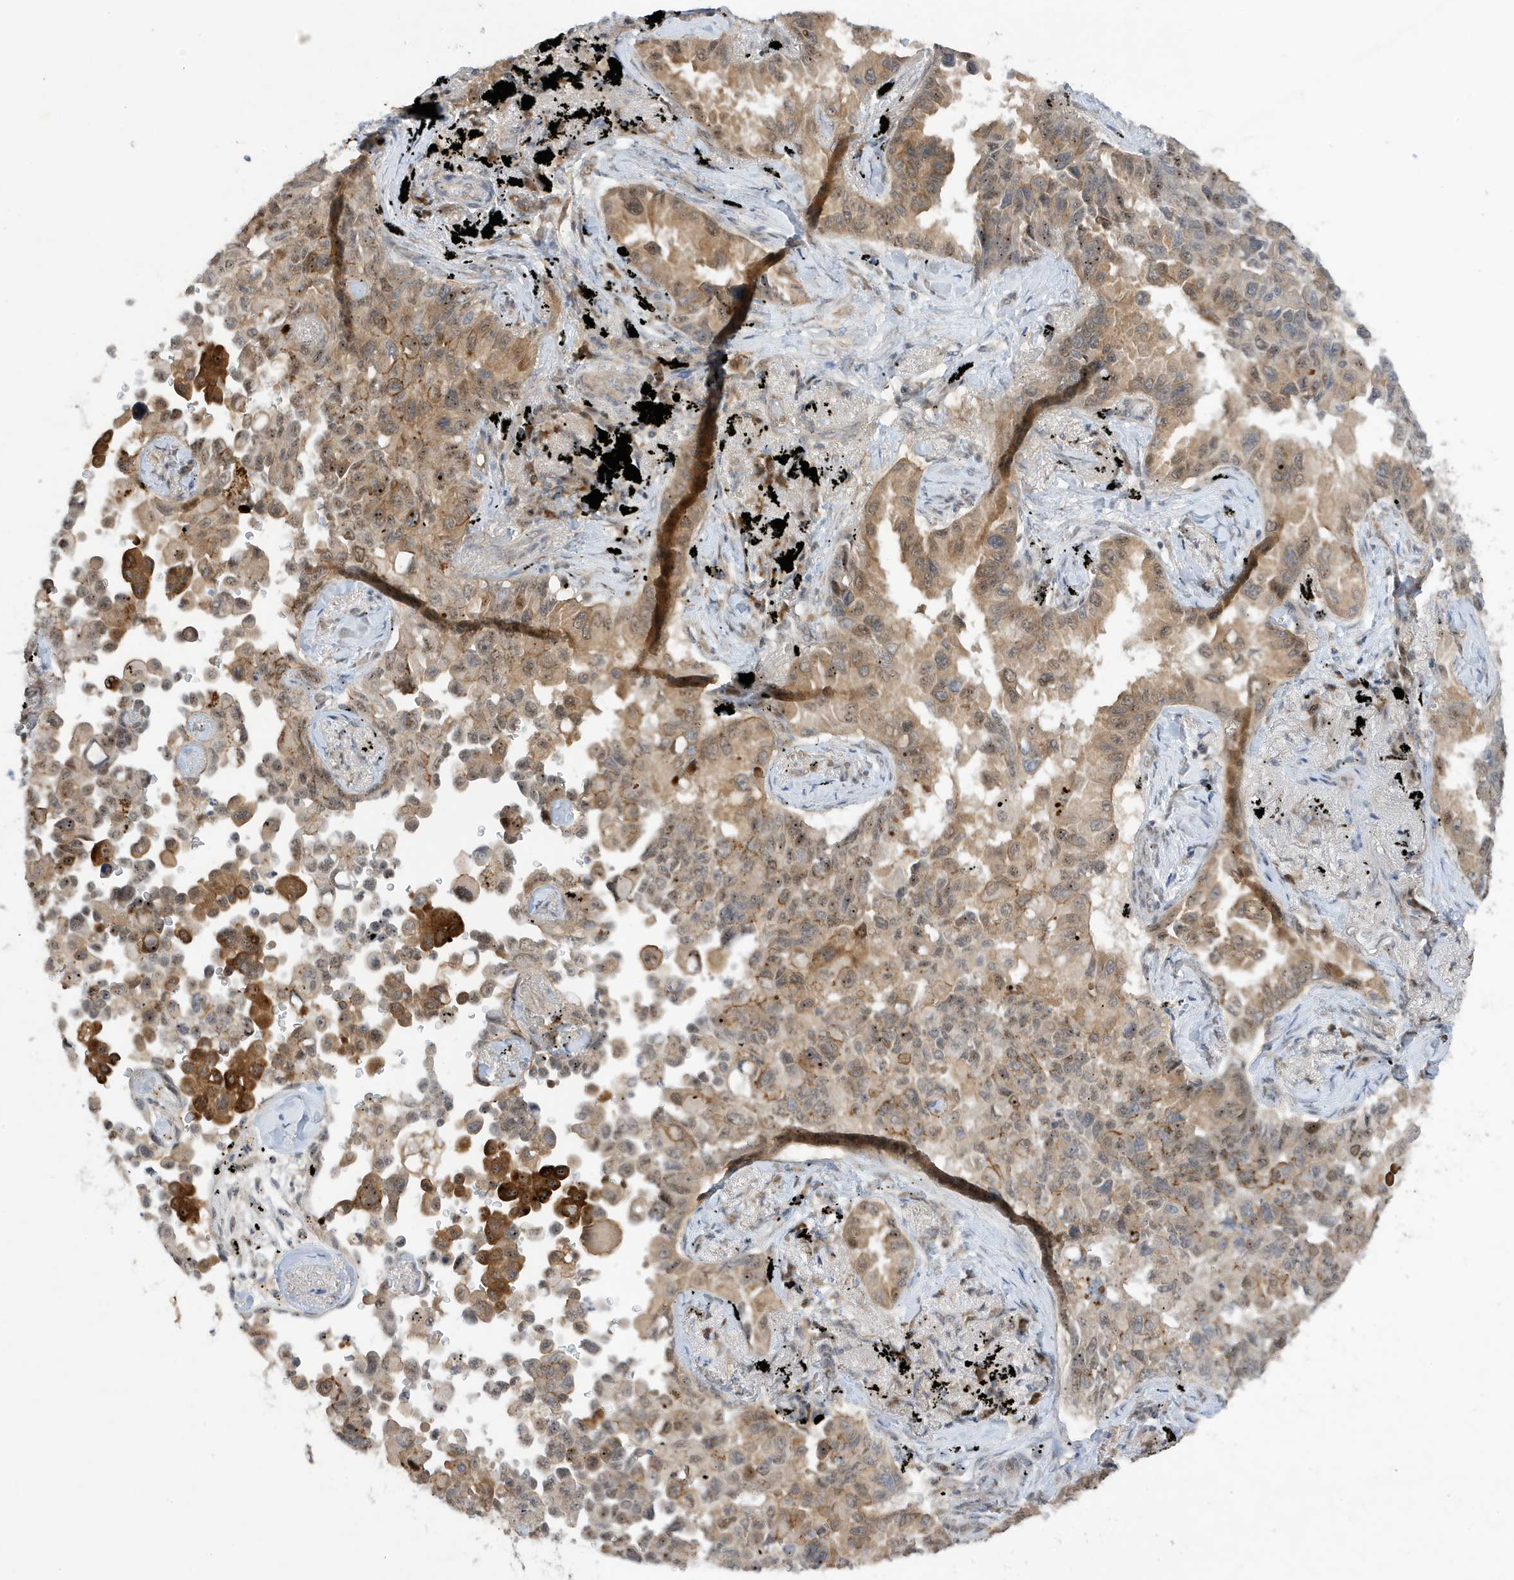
{"staining": {"intensity": "moderate", "quantity": ">75%", "location": "cytoplasmic/membranous,nuclear"}, "tissue": "lung cancer", "cell_type": "Tumor cells", "image_type": "cancer", "snomed": [{"axis": "morphology", "description": "Adenocarcinoma, NOS"}, {"axis": "topography", "description": "Lung"}], "caption": "Lung cancer (adenocarcinoma) was stained to show a protein in brown. There is medium levels of moderate cytoplasmic/membranous and nuclear staining in approximately >75% of tumor cells. Ihc stains the protein of interest in brown and the nuclei are stained blue.", "gene": "MAST3", "patient": {"sex": "female", "age": 67}}